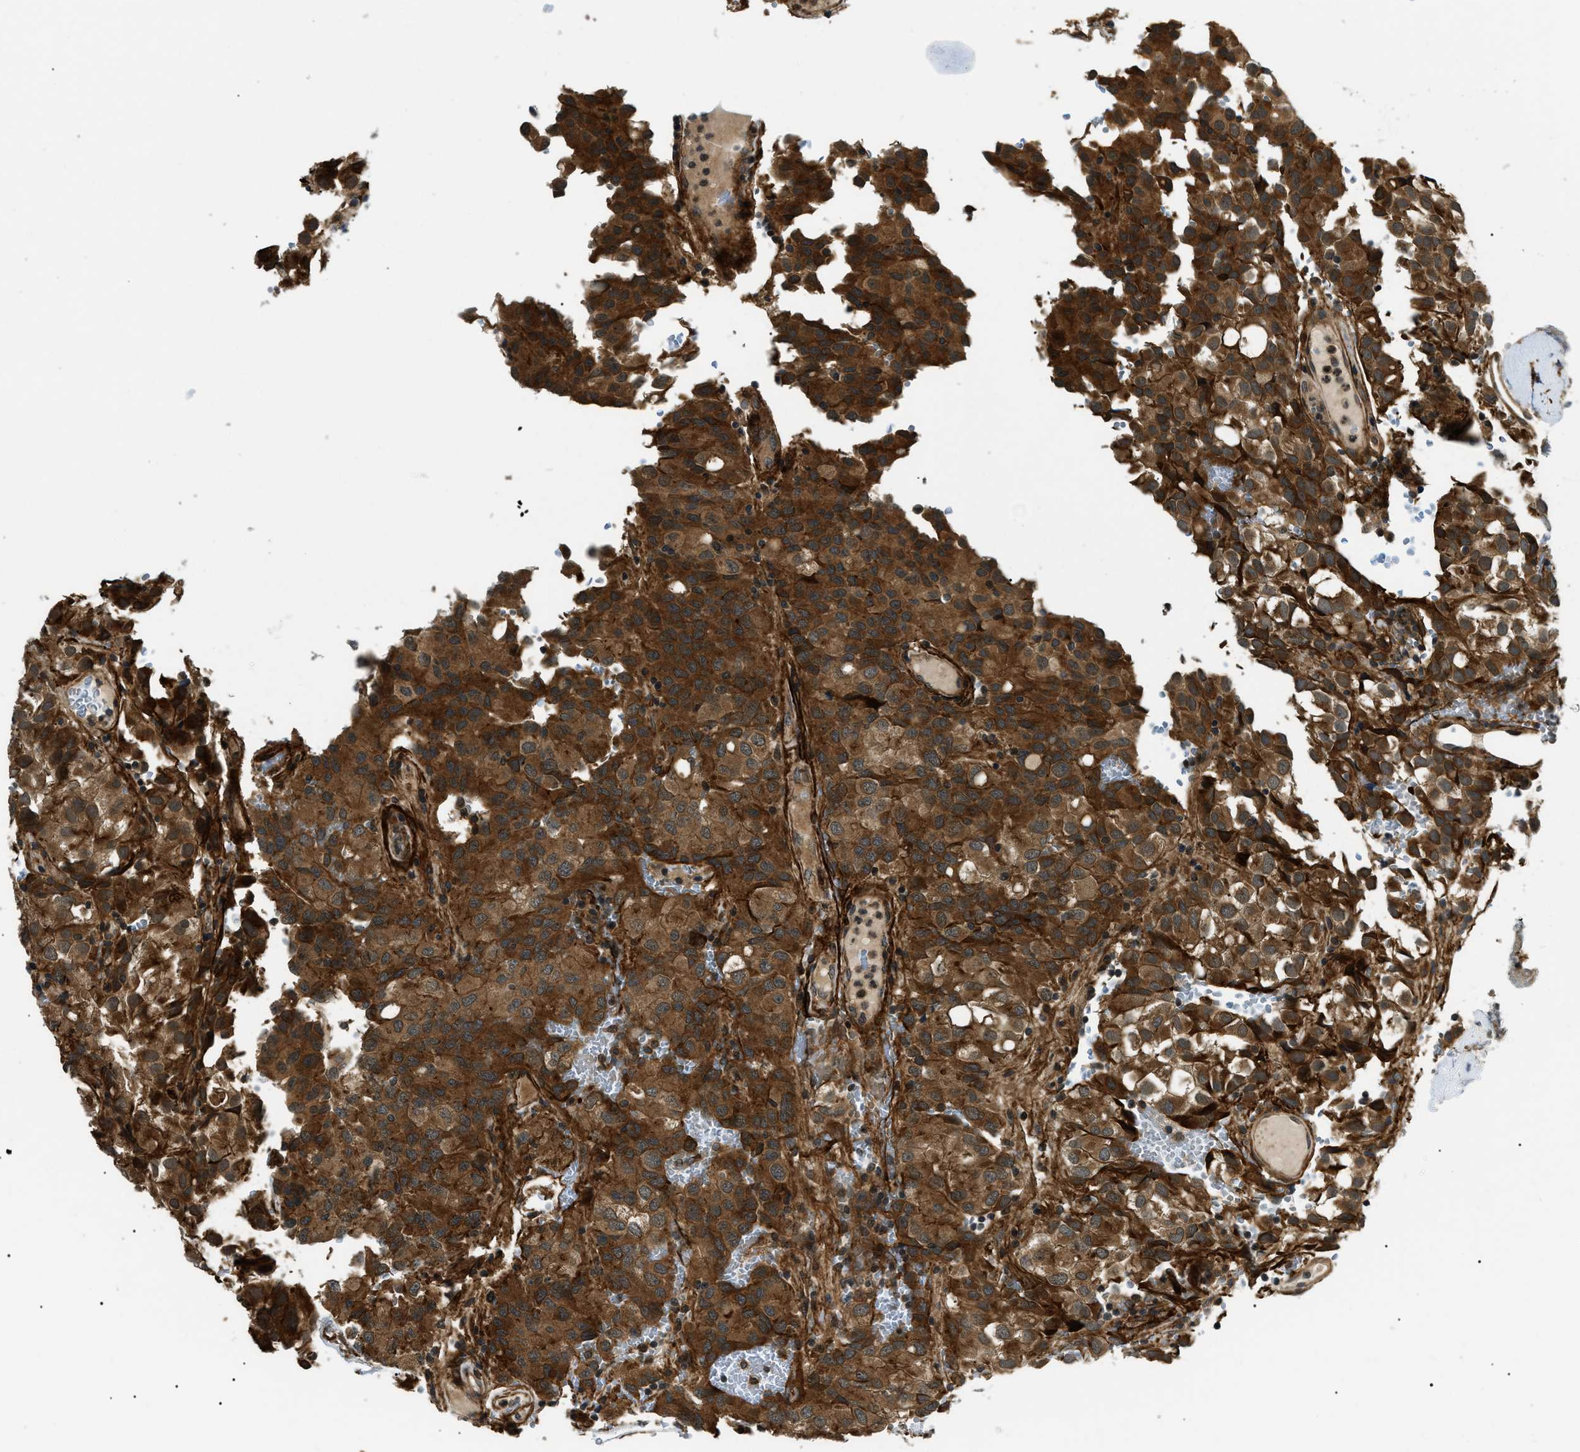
{"staining": {"intensity": "moderate", "quantity": ">75%", "location": "cytoplasmic/membranous"}, "tissue": "glioma", "cell_type": "Tumor cells", "image_type": "cancer", "snomed": [{"axis": "morphology", "description": "Glioma, malignant, High grade"}, {"axis": "topography", "description": "Brain"}], "caption": "A histopathology image of glioma stained for a protein reveals moderate cytoplasmic/membranous brown staining in tumor cells. (Brightfield microscopy of DAB IHC at high magnification).", "gene": "ATP6AP1", "patient": {"sex": "male", "age": 32}}